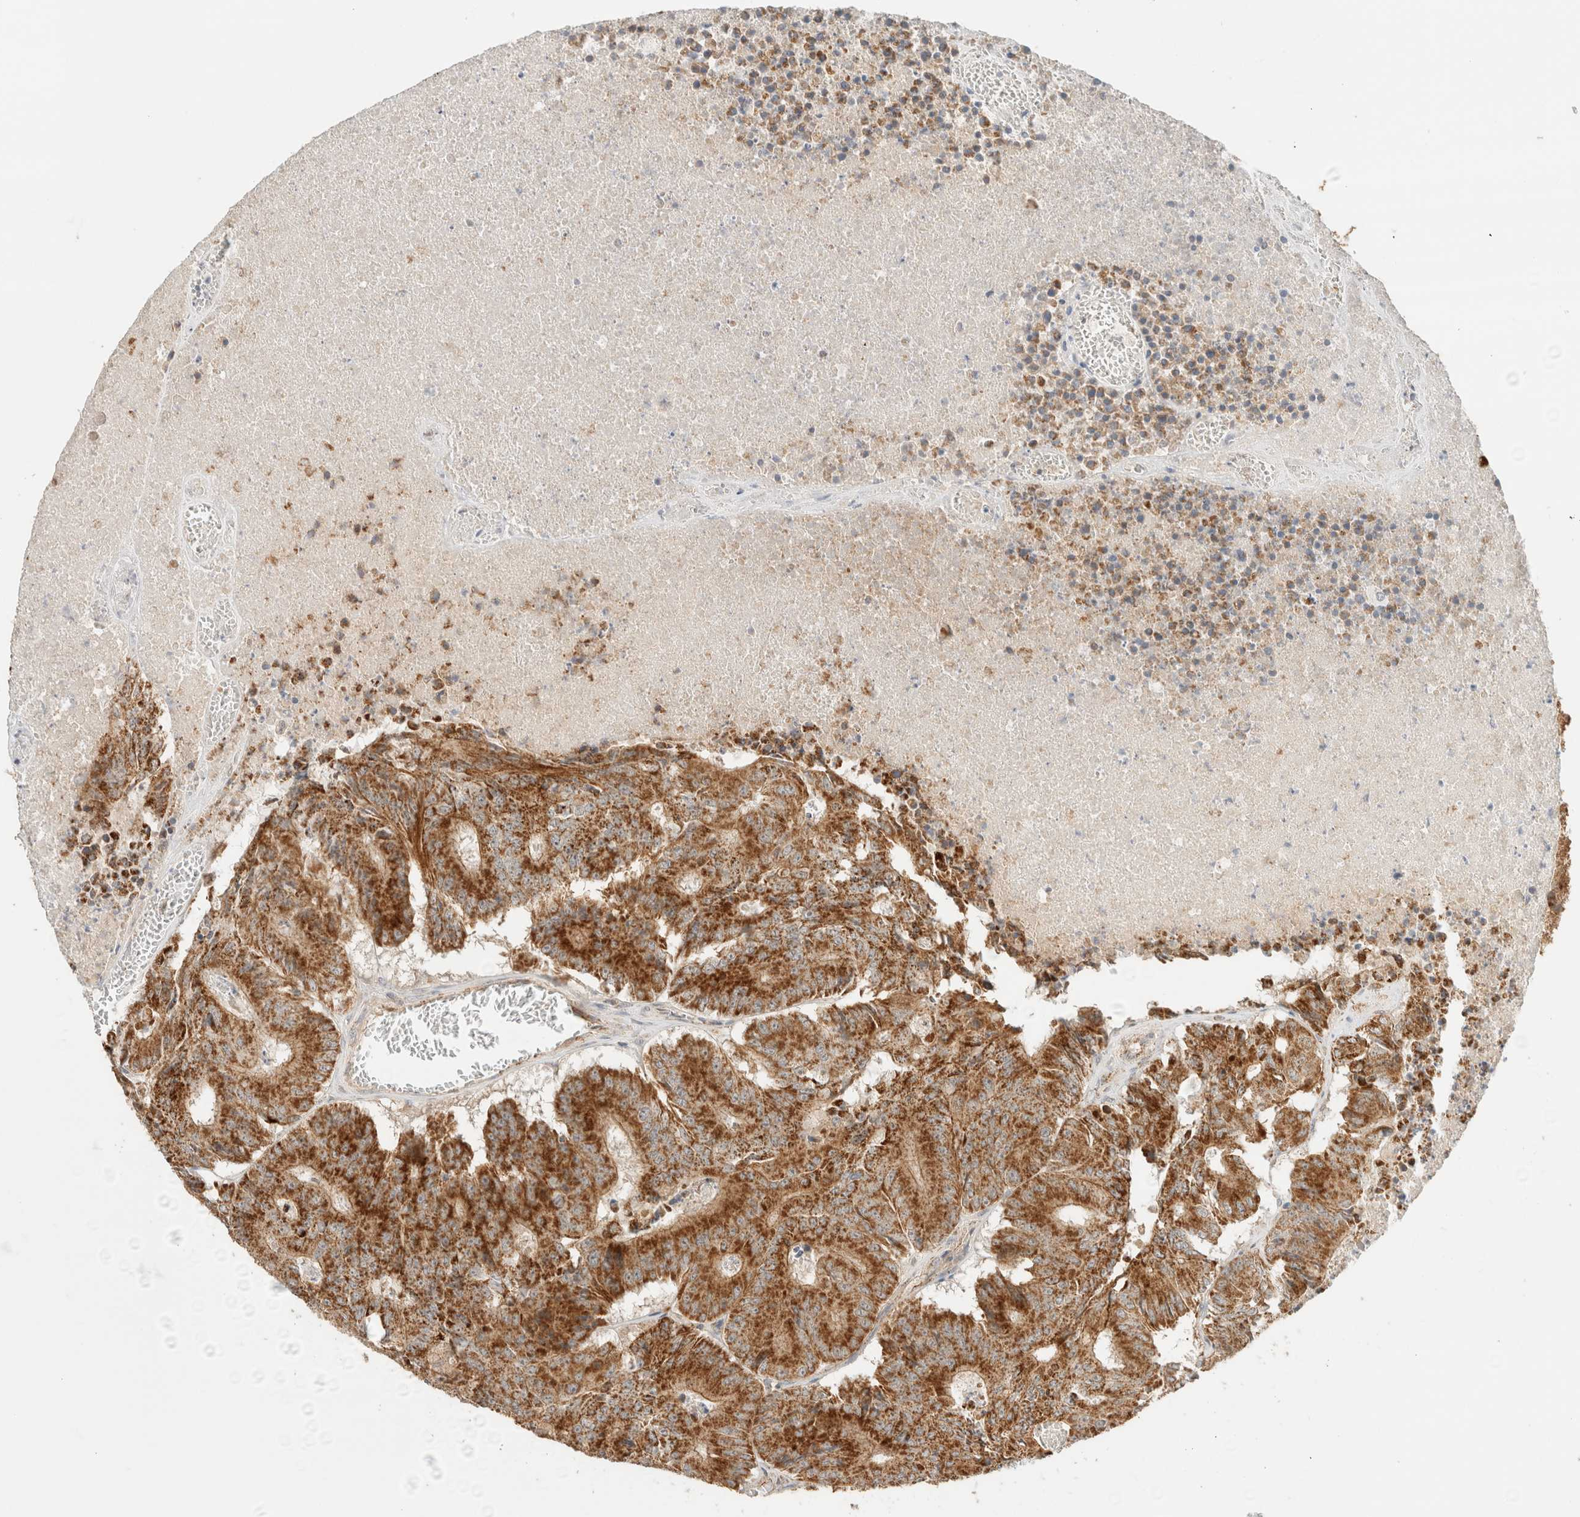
{"staining": {"intensity": "strong", "quantity": ">75%", "location": "cytoplasmic/membranous"}, "tissue": "colorectal cancer", "cell_type": "Tumor cells", "image_type": "cancer", "snomed": [{"axis": "morphology", "description": "Adenocarcinoma, NOS"}, {"axis": "topography", "description": "Colon"}], "caption": "The image exhibits immunohistochemical staining of colorectal cancer (adenocarcinoma). There is strong cytoplasmic/membranous positivity is appreciated in approximately >75% of tumor cells.", "gene": "MRM3", "patient": {"sex": "male", "age": 87}}